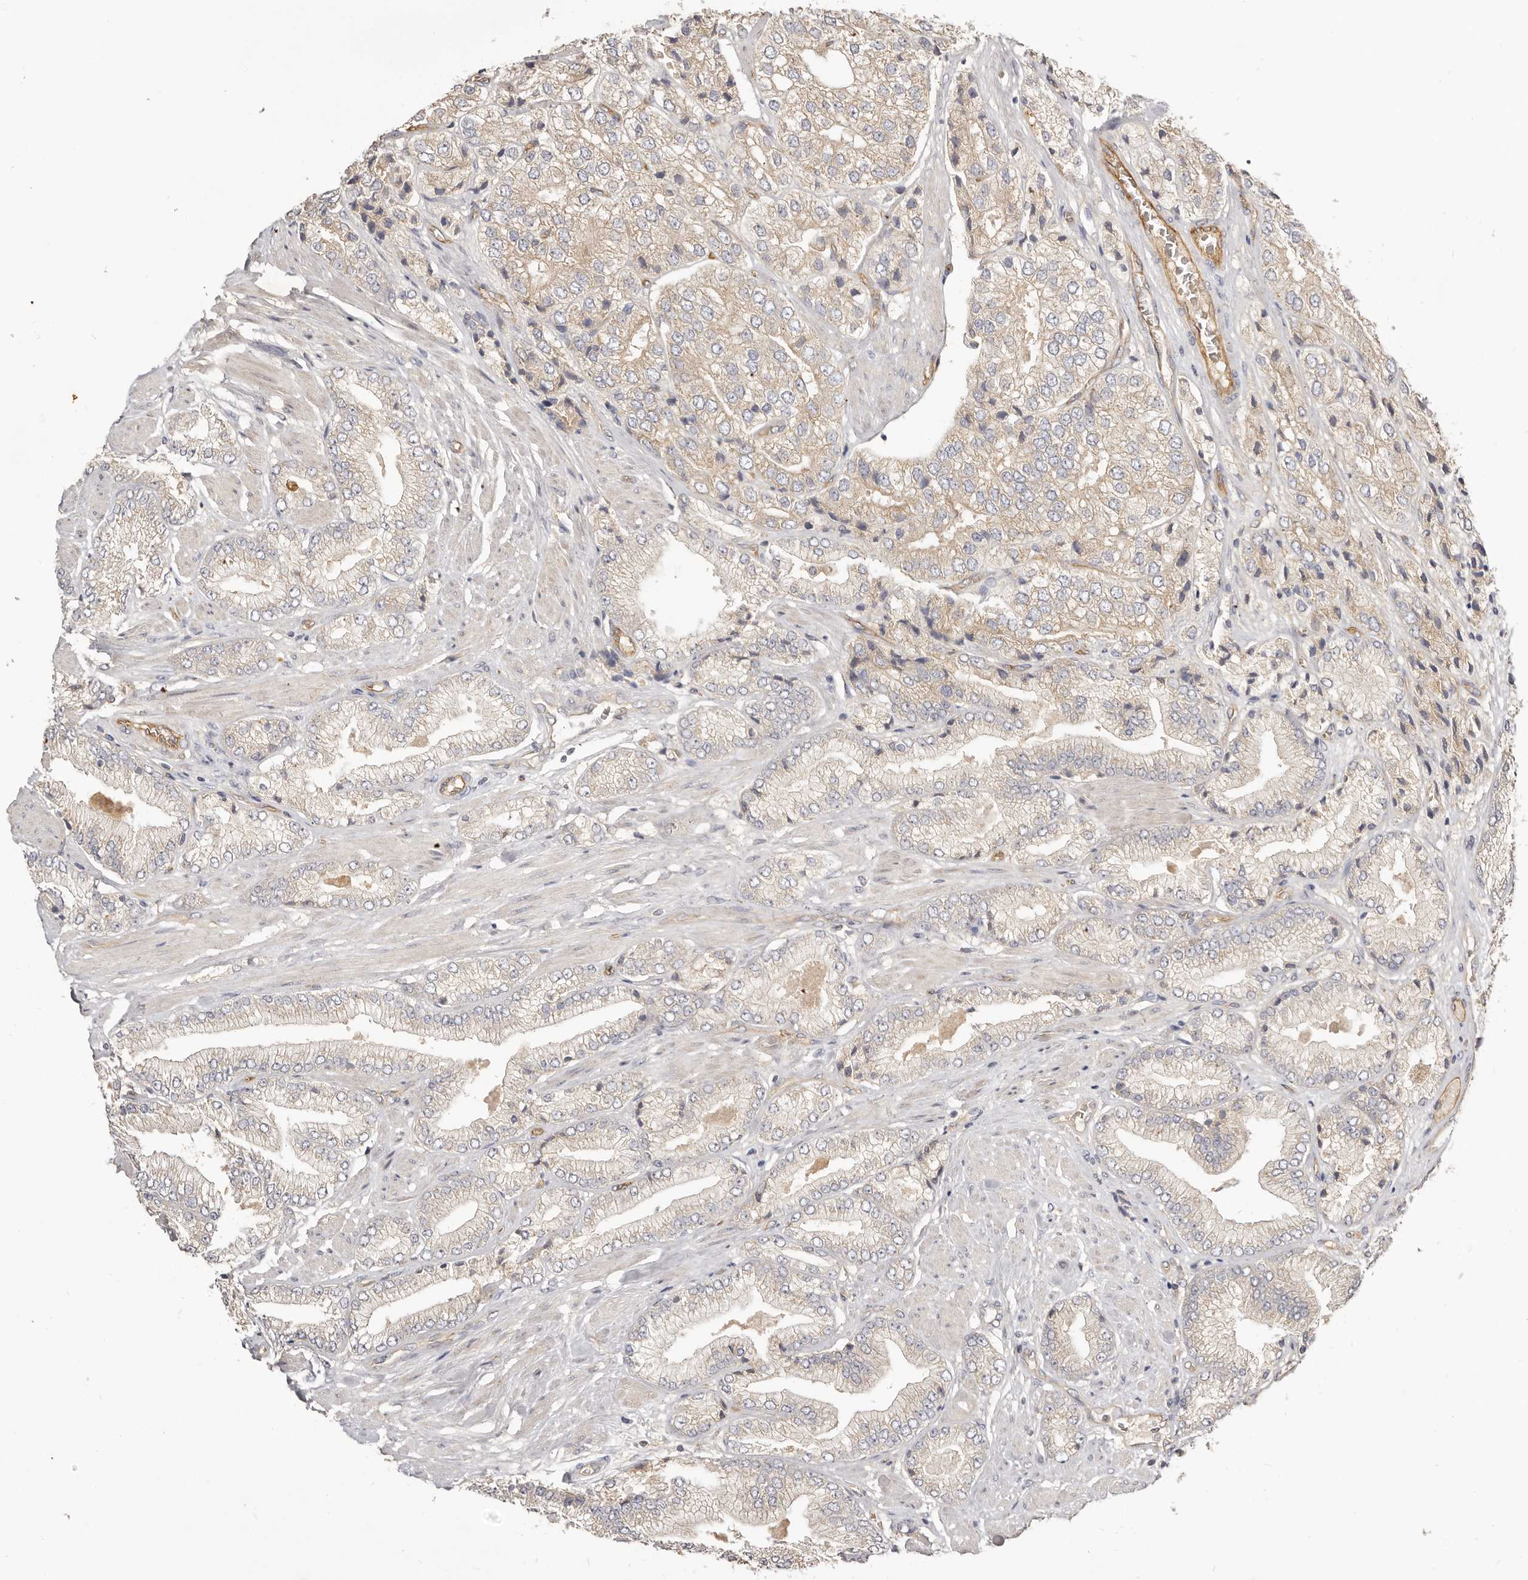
{"staining": {"intensity": "weak", "quantity": ">75%", "location": "cytoplasmic/membranous"}, "tissue": "prostate cancer", "cell_type": "Tumor cells", "image_type": "cancer", "snomed": [{"axis": "morphology", "description": "Adenocarcinoma, High grade"}, {"axis": "topography", "description": "Prostate"}], "caption": "The micrograph demonstrates immunohistochemical staining of prostate adenocarcinoma (high-grade). There is weak cytoplasmic/membranous staining is seen in about >75% of tumor cells.", "gene": "ADAMTS9", "patient": {"sex": "male", "age": 50}}